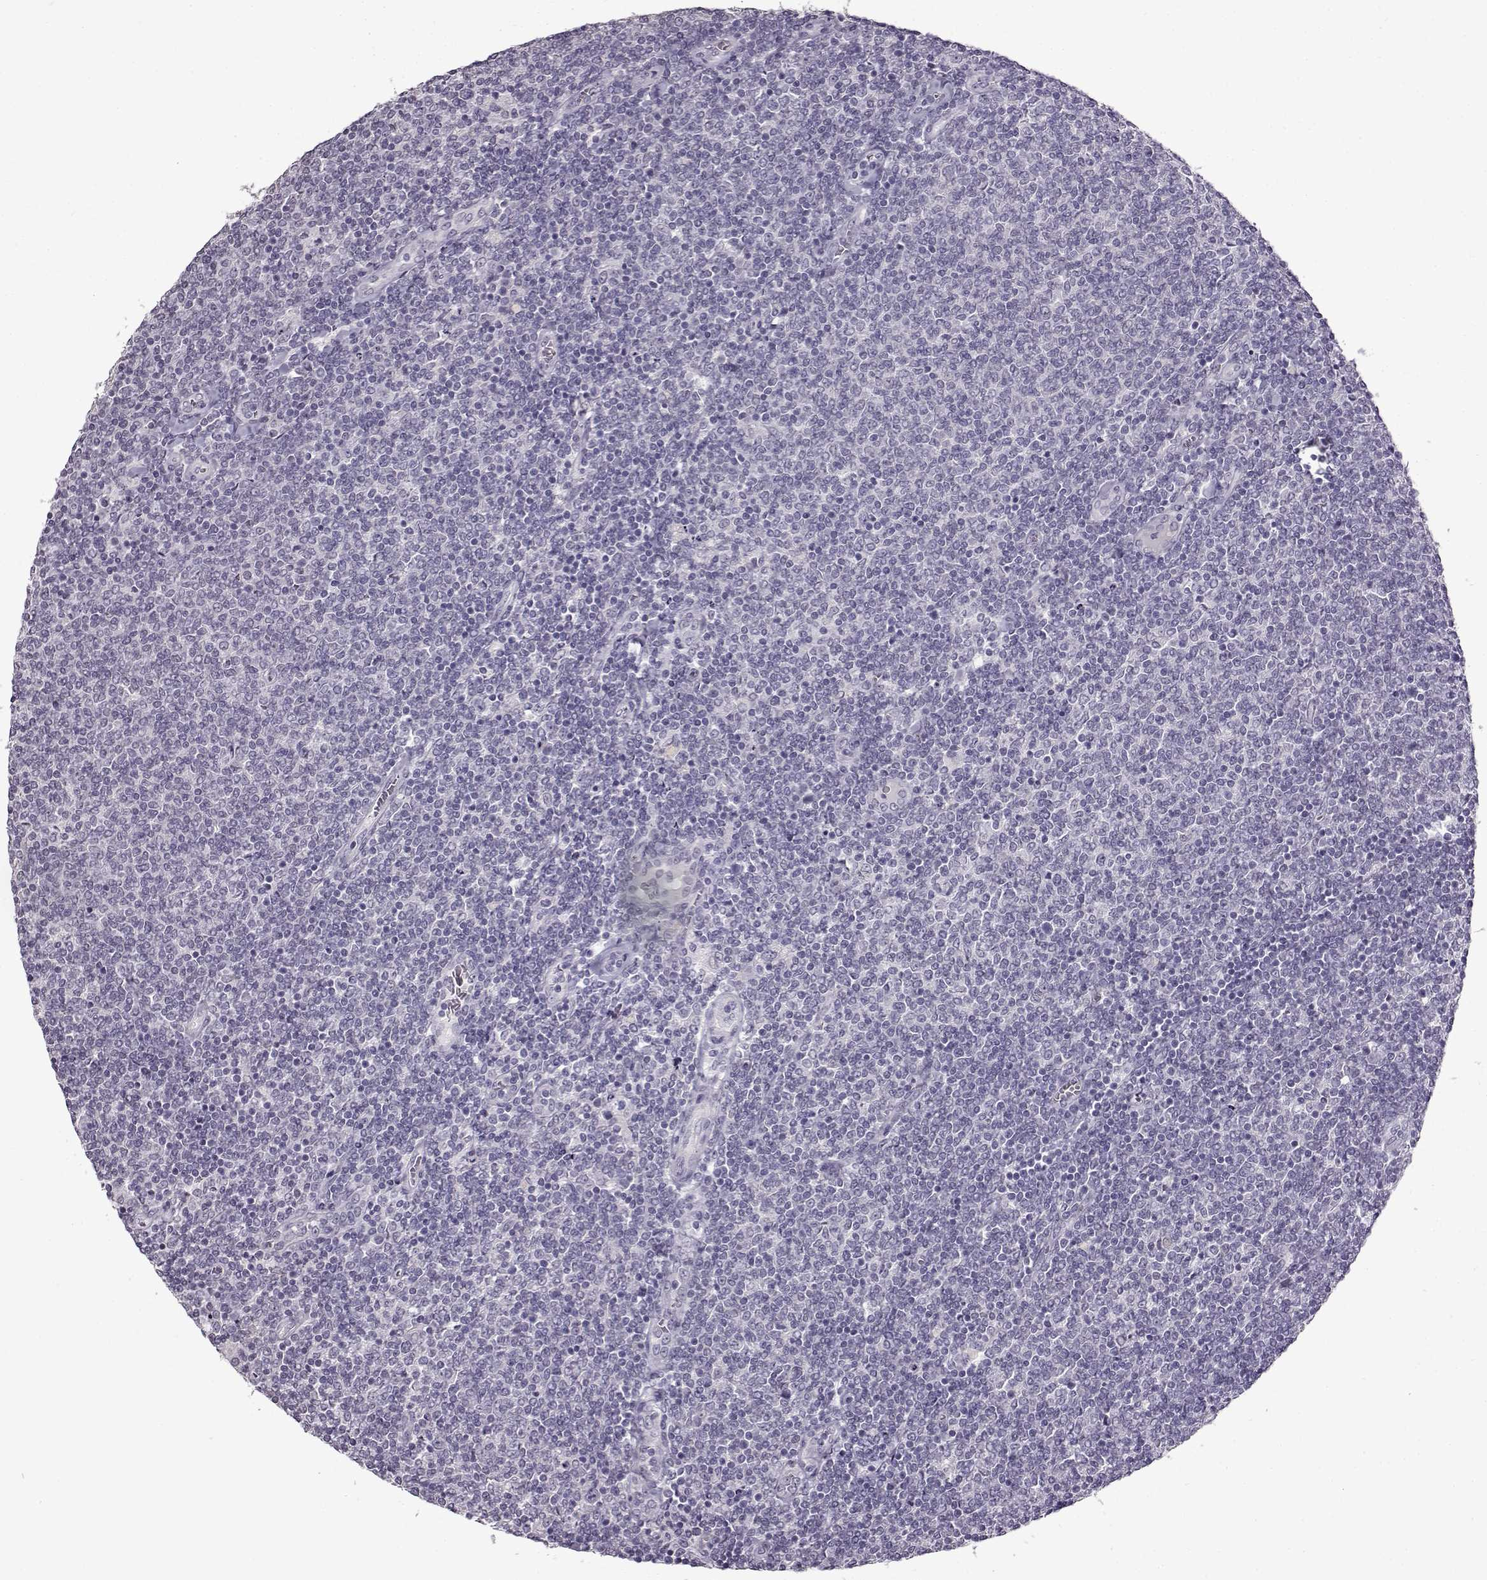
{"staining": {"intensity": "negative", "quantity": "none", "location": "none"}, "tissue": "lymphoma", "cell_type": "Tumor cells", "image_type": "cancer", "snomed": [{"axis": "morphology", "description": "Malignant lymphoma, non-Hodgkin's type, Low grade"}, {"axis": "topography", "description": "Lymph node"}], "caption": "This is a histopathology image of immunohistochemistry (IHC) staining of lymphoma, which shows no positivity in tumor cells.", "gene": "FSHB", "patient": {"sex": "male", "age": 52}}